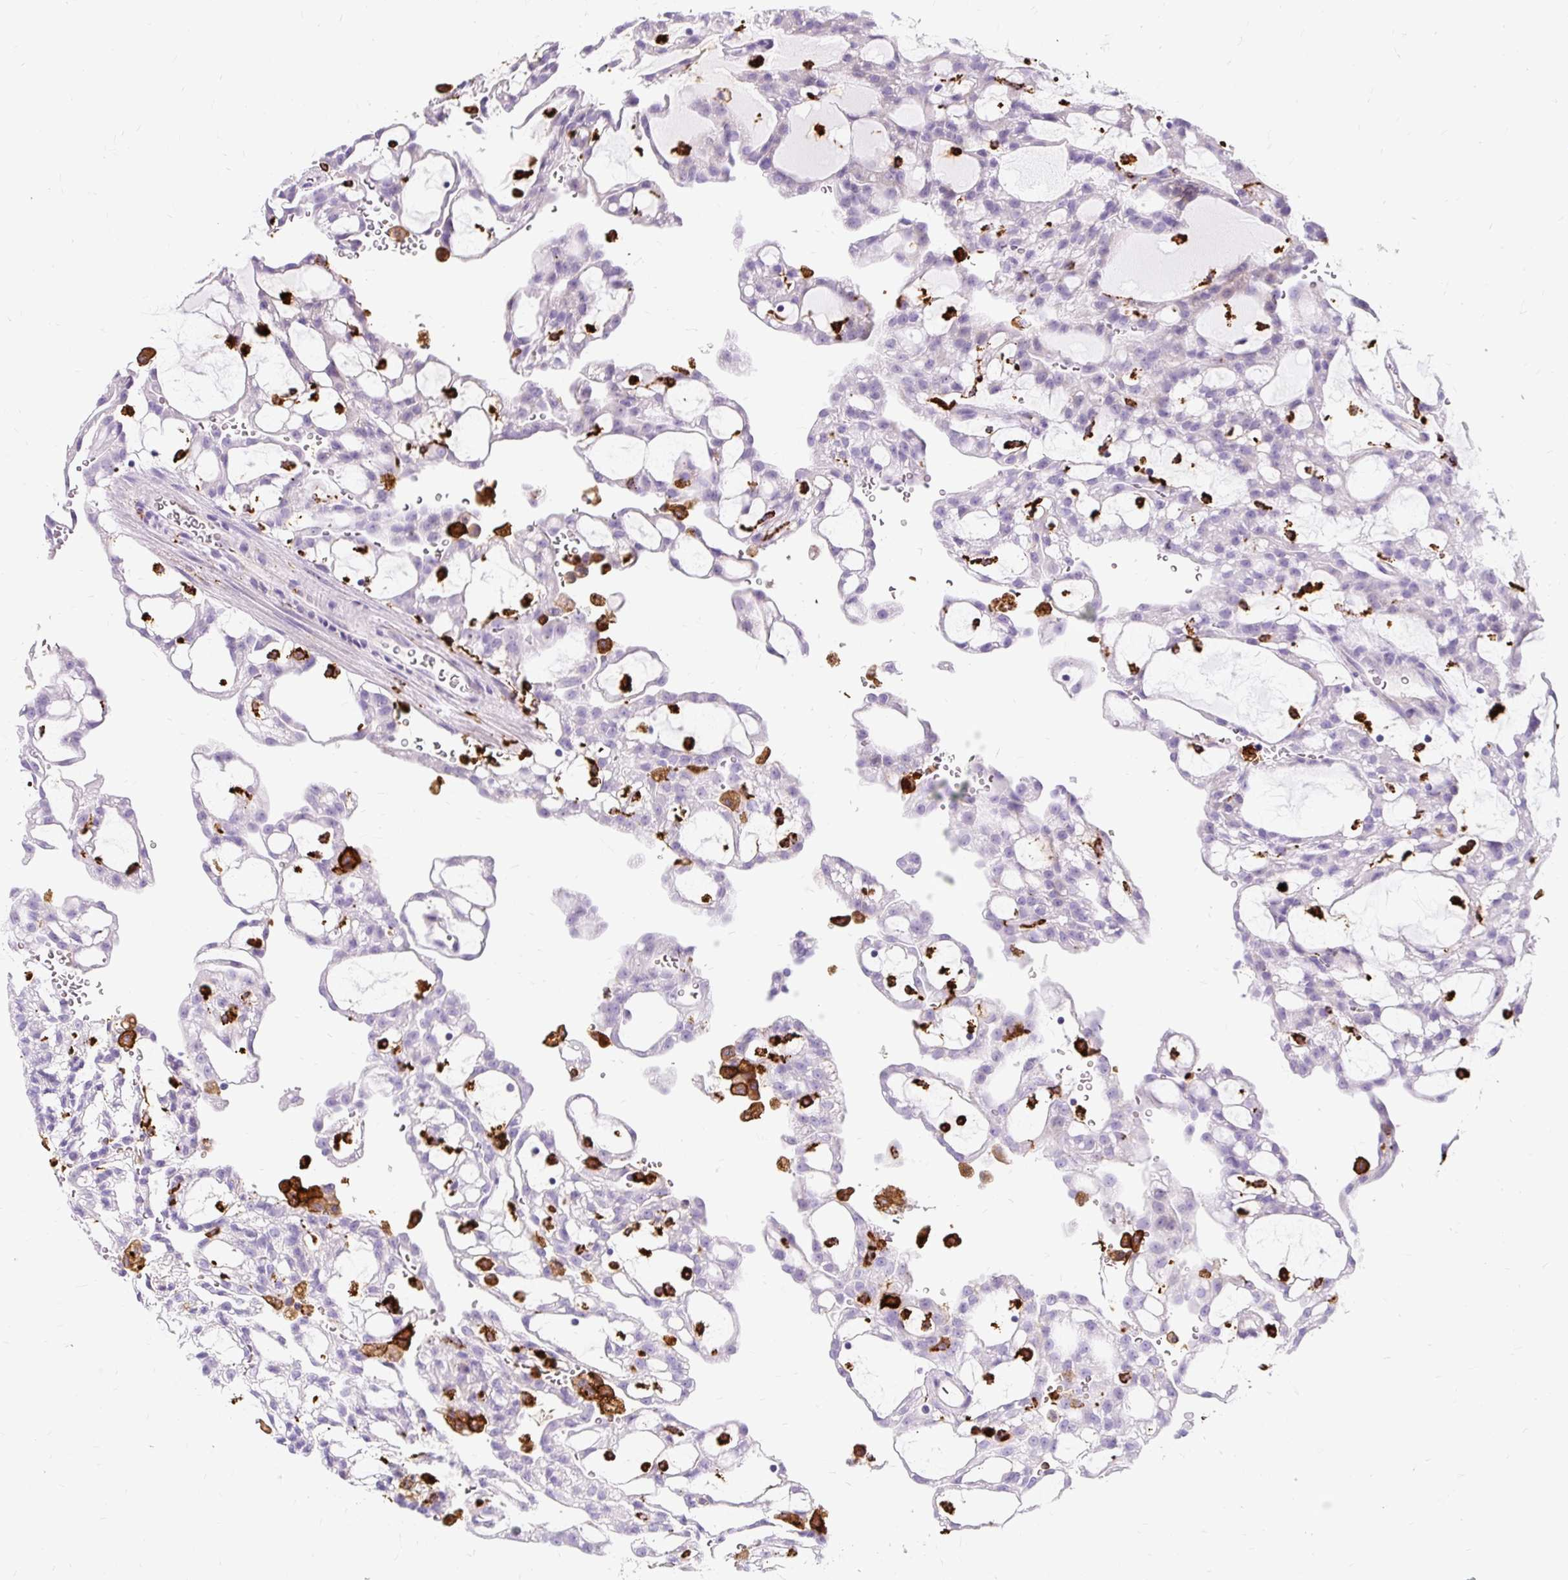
{"staining": {"intensity": "negative", "quantity": "none", "location": "none"}, "tissue": "renal cancer", "cell_type": "Tumor cells", "image_type": "cancer", "snomed": [{"axis": "morphology", "description": "Adenocarcinoma, NOS"}, {"axis": "topography", "description": "Kidney"}], "caption": "This is an immunohistochemistry (IHC) histopathology image of adenocarcinoma (renal). There is no positivity in tumor cells.", "gene": "HLA-DRA", "patient": {"sex": "male", "age": 63}}